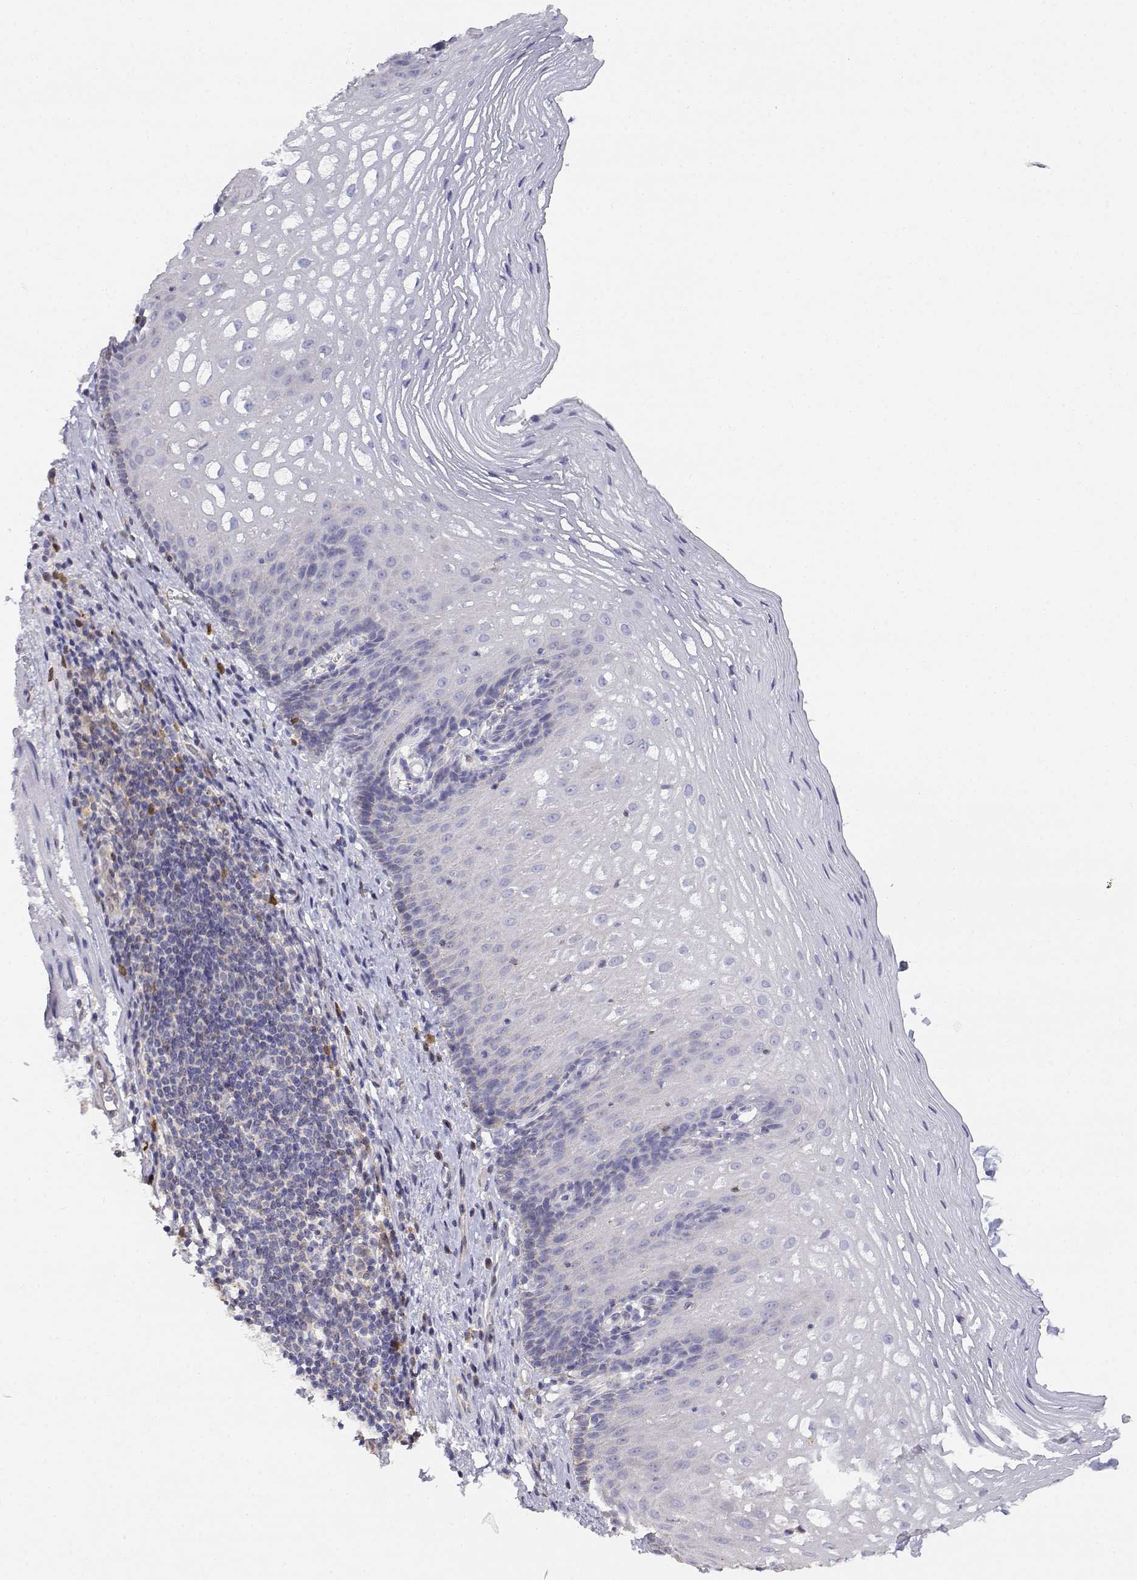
{"staining": {"intensity": "negative", "quantity": "none", "location": "none"}, "tissue": "esophagus", "cell_type": "Squamous epithelial cells", "image_type": "normal", "snomed": [{"axis": "morphology", "description": "Normal tissue, NOS"}, {"axis": "topography", "description": "Esophagus"}], "caption": "Immunohistochemistry (IHC) of unremarkable esophagus reveals no staining in squamous epithelial cells. The staining is performed using DAB (3,3'-diaminobenzidine) brown chromogen with nuclei counter-stained in using hematoxylin.", "gene": "ADA", "patient": {"sex": "male", "age": 76}}